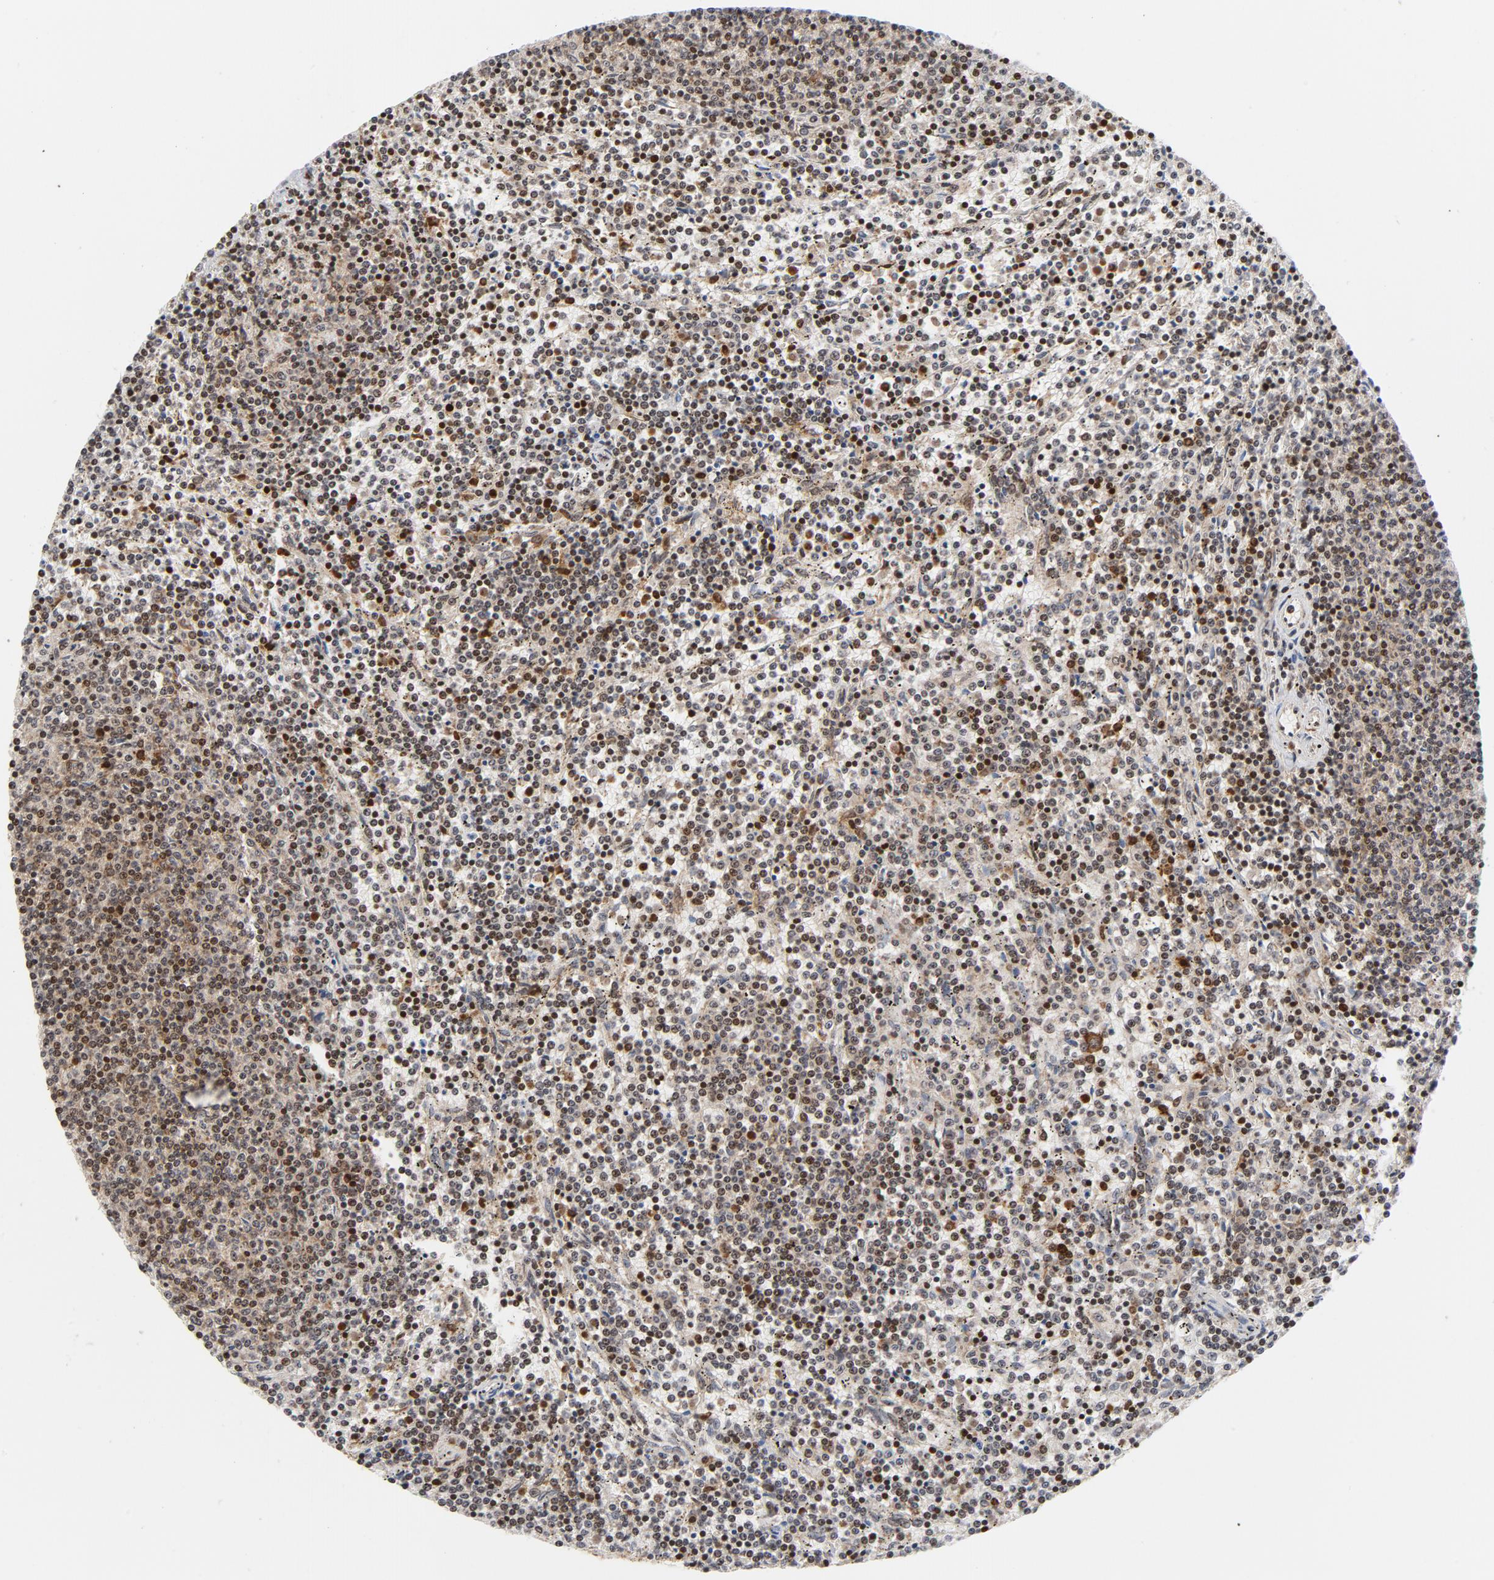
{"staining": {"intensity": "moderate", "quantity": ">75%", "location": "cytoplasmic/membranous,nuclear"}, "tissue": "lymphoma", "cell_type": "Tumor cells", "image_type": "cancer", "snomed": [{"axis": "morphology", "description": "Malignant lymphoma, non-Hodgkin's type, Low grade"}, {"axis": "topography", "description": "Spleen"}], "caption": "Human low-grade malignant lymphoma, non-Hodgkin's type stained with a brown dye demonstrates moderate cytoplasmic/membranous and nuclear positive positivity in approximately >75% of tumor cells.", "gene": "CYCS", "patient": {"sex": "female", "age": 50}}